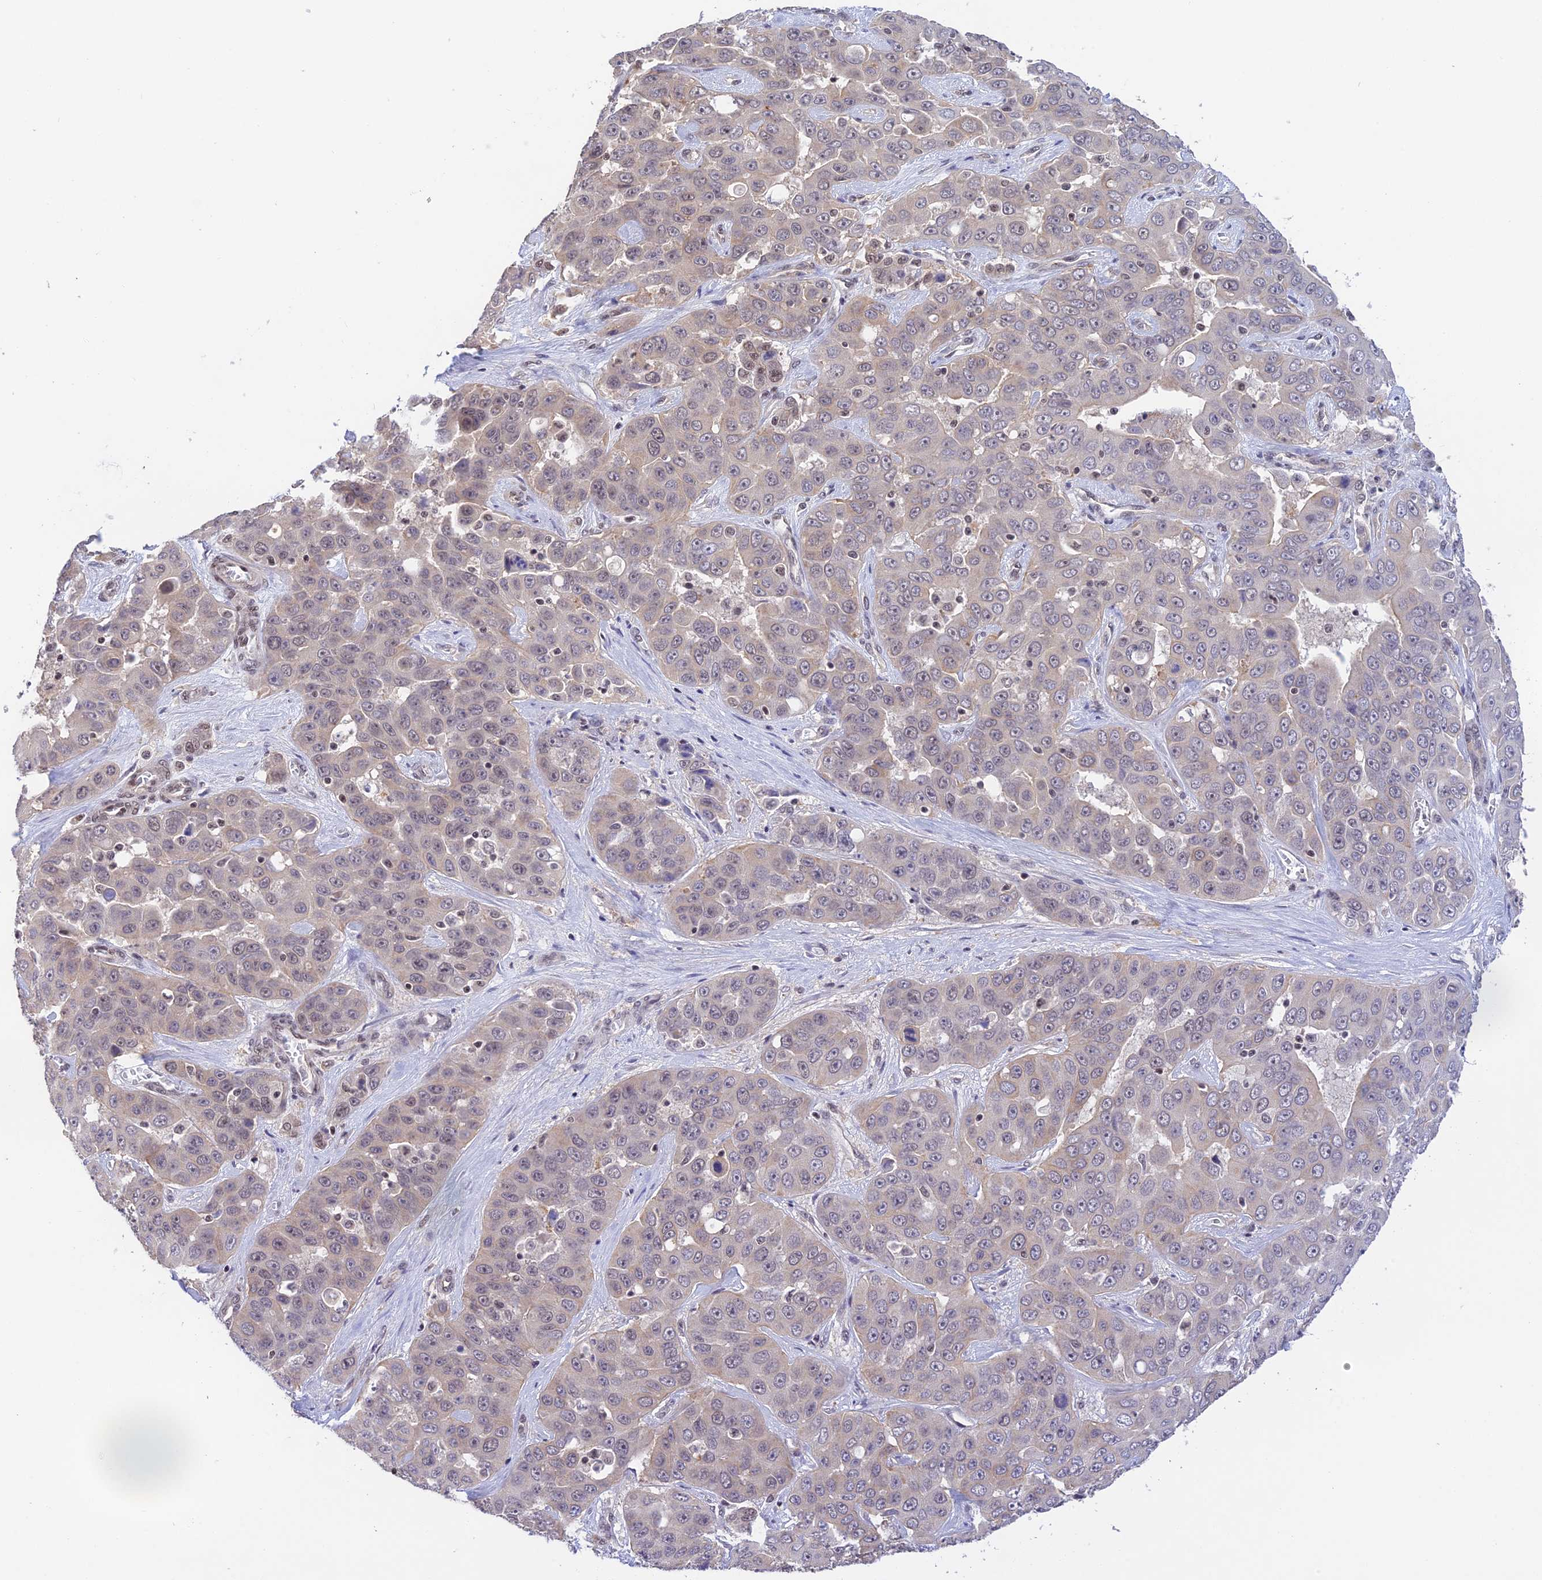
{"staining": {"intensity": "negative", "quantity": "none", "location": "none"}, "tissue": "liver cancer", "cell_type": "Tumor cells", "image_type": "cancer", "snomed": [{"axis": "morphology", "description": "Cholangiocarcinoma"}, {"axis": "topography", "description": "Liver"}], "caption": "A photomicrograph of liver cancer (cholangiocarcinoma) stained for a protein reveals no brown staining in tumor cells.", "gene": "THAP11", "patient": {"sex": "female", "age": 52}}